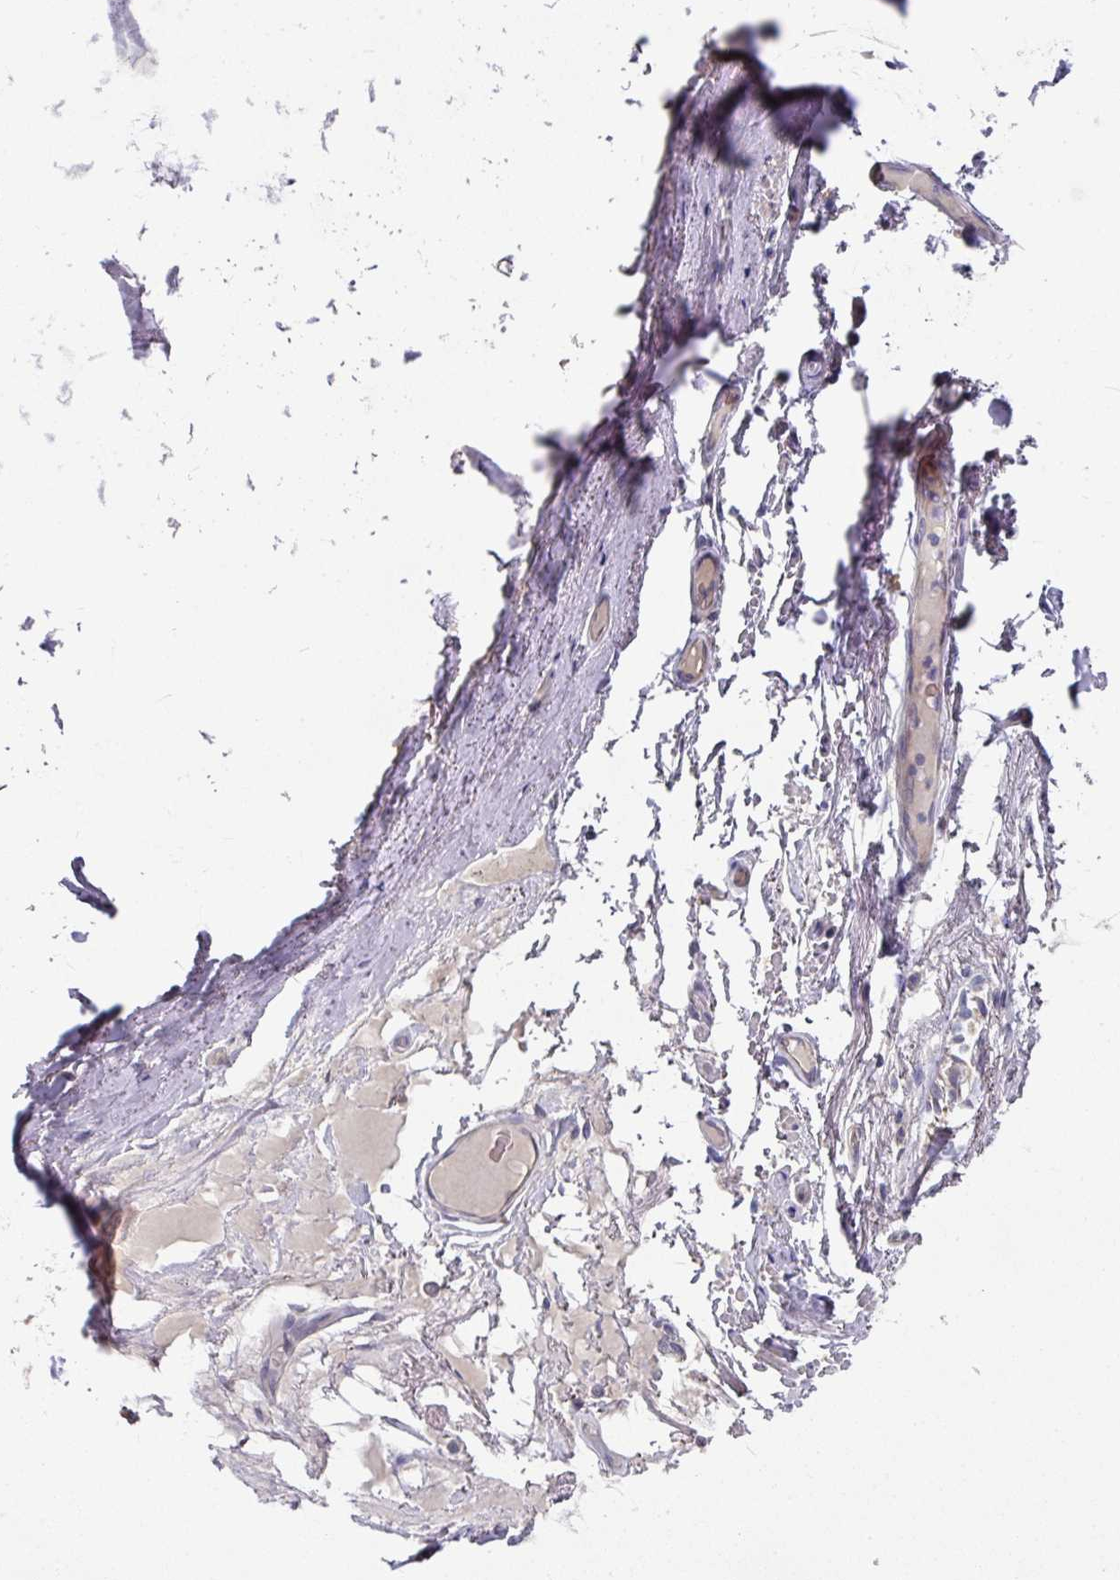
{"staining": {"intensity": "negative", "quantity": "none", "location": "none"}, "tissue": "adipose tissue", "cell_type": "Adipocytes", "image_type": "normal", "snomed": [{"axis": "morphology", "description": "Normal tissue, NOS"}, {"axis": "topography", "description": "Bronchus"}], "caption": "Protein analysis of benign adipose tissue displays no significant expression in adipocytes.", "gene": "PYROXD2", "patient": {"sex": "male", "age": 70}}